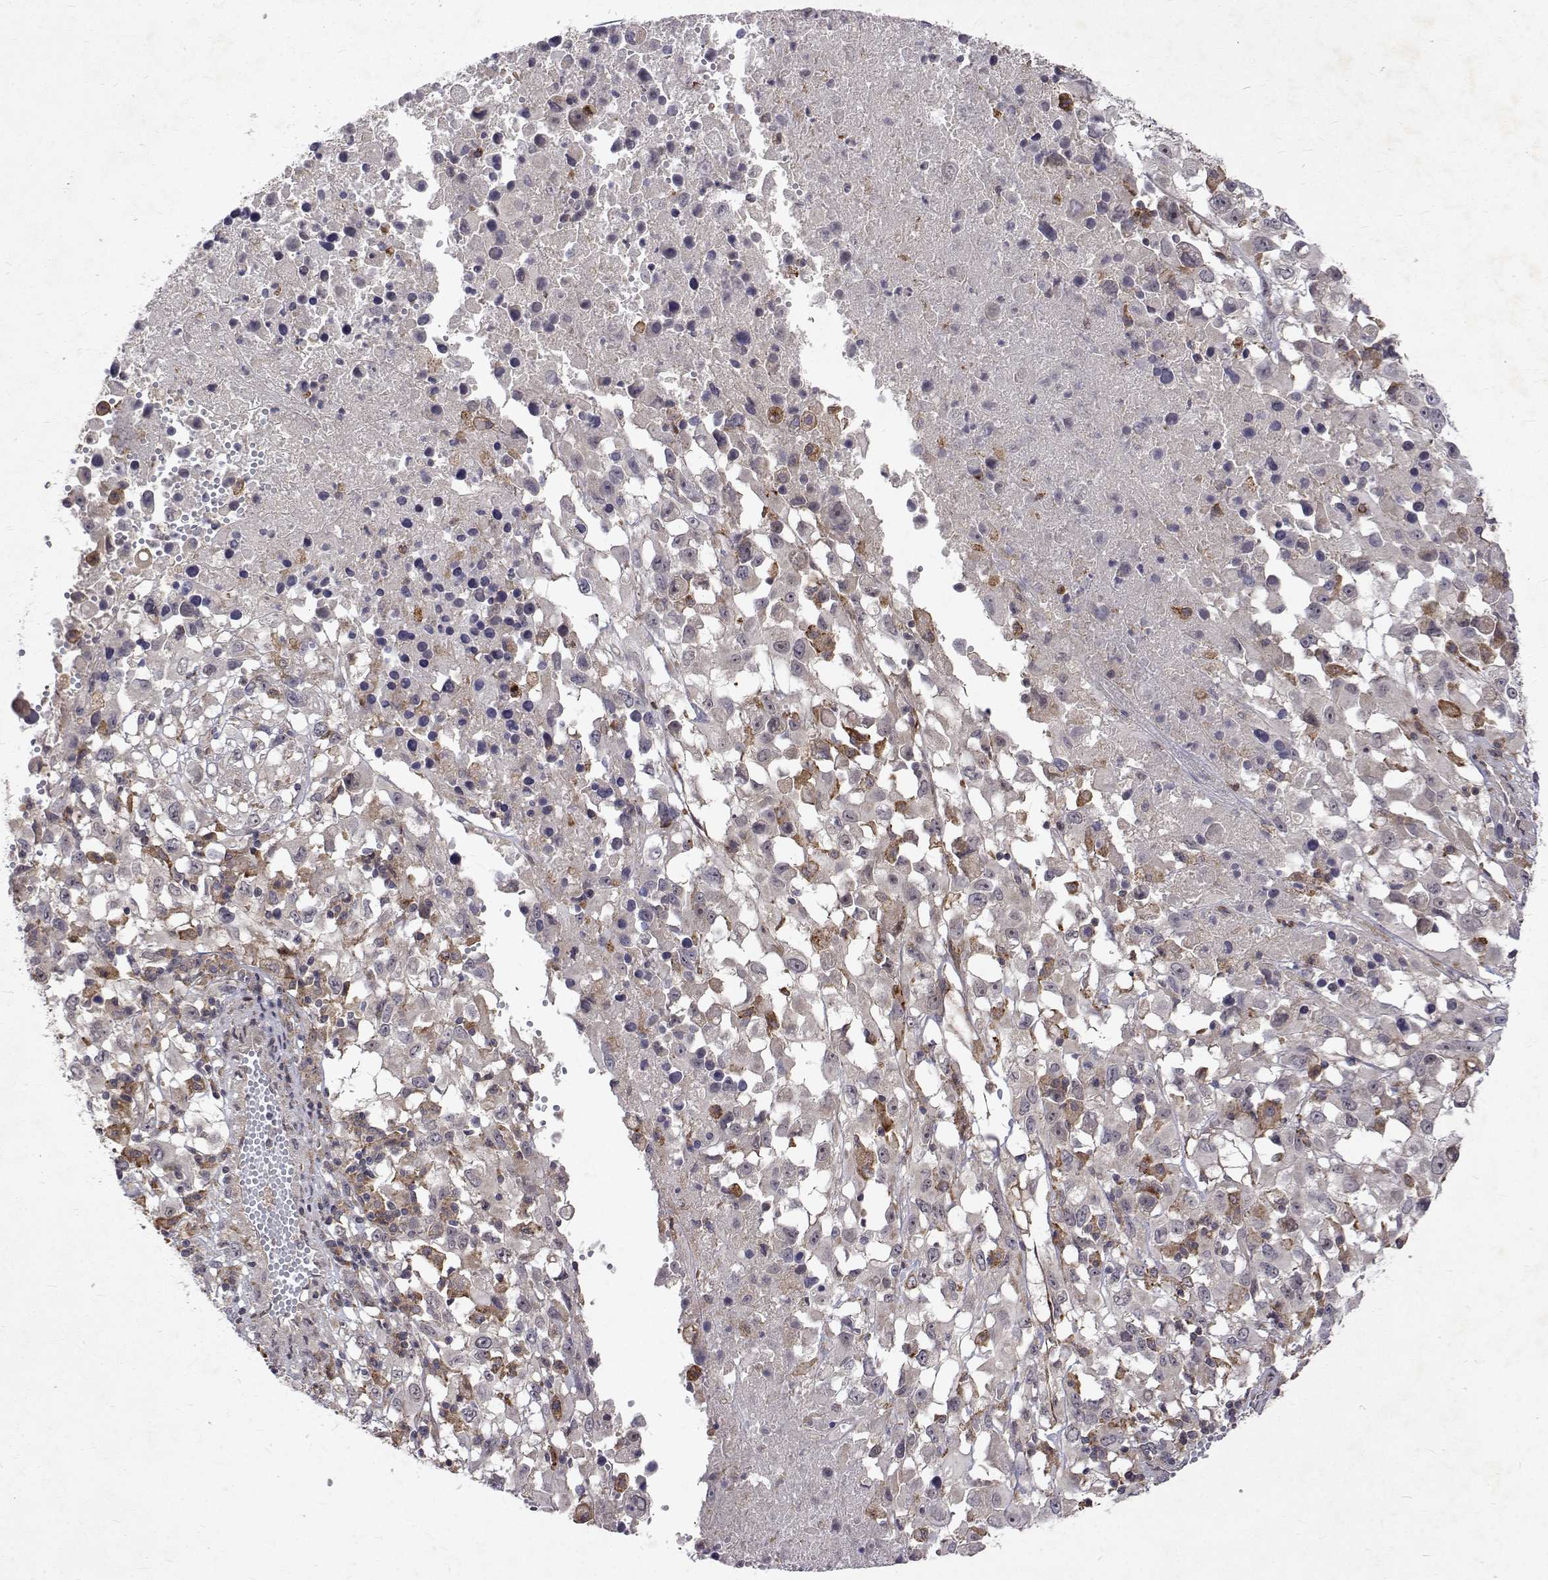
{"staining": {"intensity": "negative", "quantity": "none", "location": "none"}, "tissue": "melanoma", "cell_type": "Tumor cells", "image_type": "cancer", "snomed": [{"axis": "morphology", "description": "Malignant melanoma, Metastatic site"}, {"axis": "topography", "description": "Soft tissue"}], "caption": "The histopathology image demonstrates no significant staining in tumor cells of malignant melanoma (metastatic site).", "gene": "ALKBH8", "patient": {"sex": "male", "age": 50}}